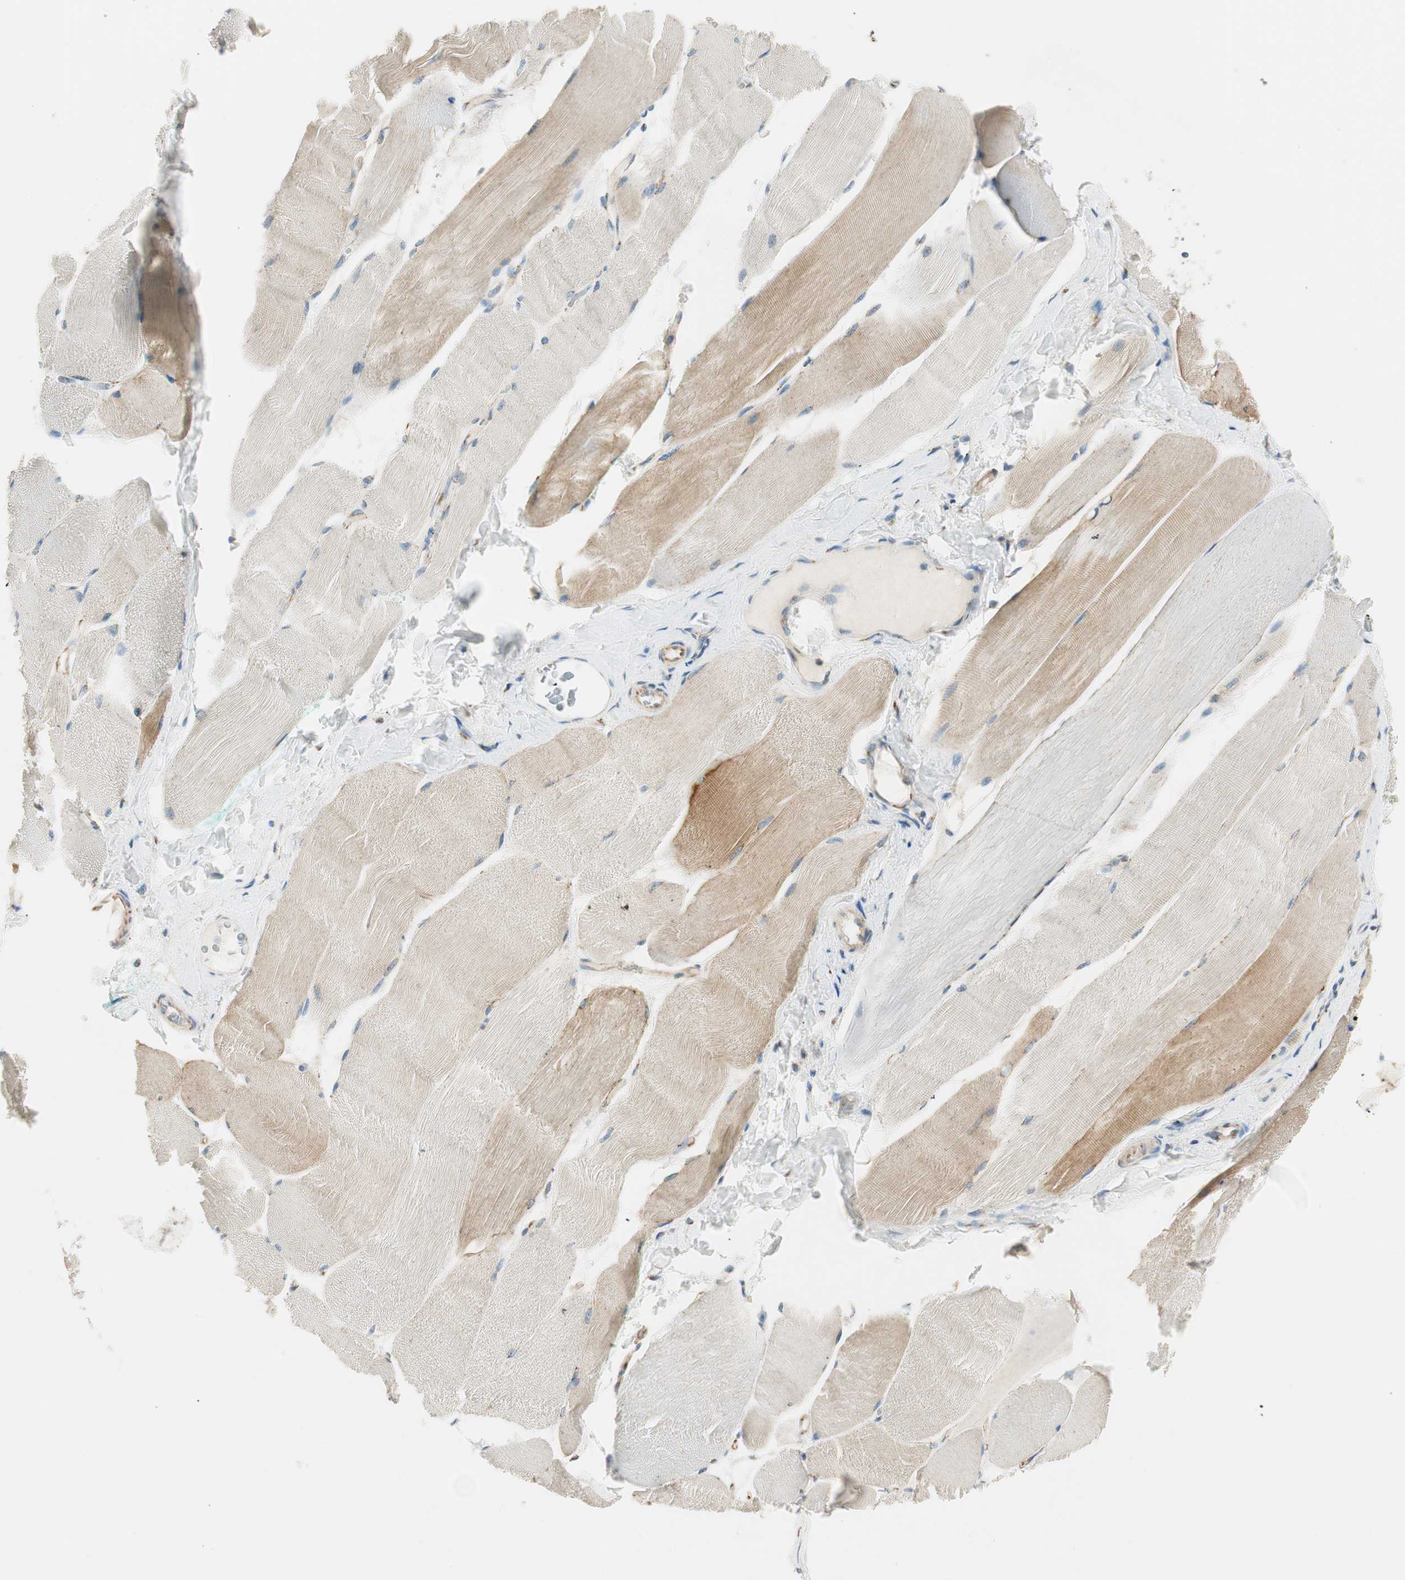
{"staining": {"intensity": "moderate", "quantity": "<25%", "location": "cytoplasmic/membranous"}, "tissue": "skeletal muscle", "cell_type": "Myocytes", "image_type": "normal", "snomed": [{"axis": "morphology", "description": "Normal tissue, NOS"}, {"axis": "morphology", "description": "Squamous cell carcinoma, NOS"}, {"axis": "topography", "description": "Skeletal muscle"}], "caption": "This is an image of immunohistochemistry staining of unremarkable skeletal muscle, which shows moderate expression in the cytoplasmic/membranous of myocytes.", "gene": "TMF1", "patient": {"sex": "male", "age": 51}}